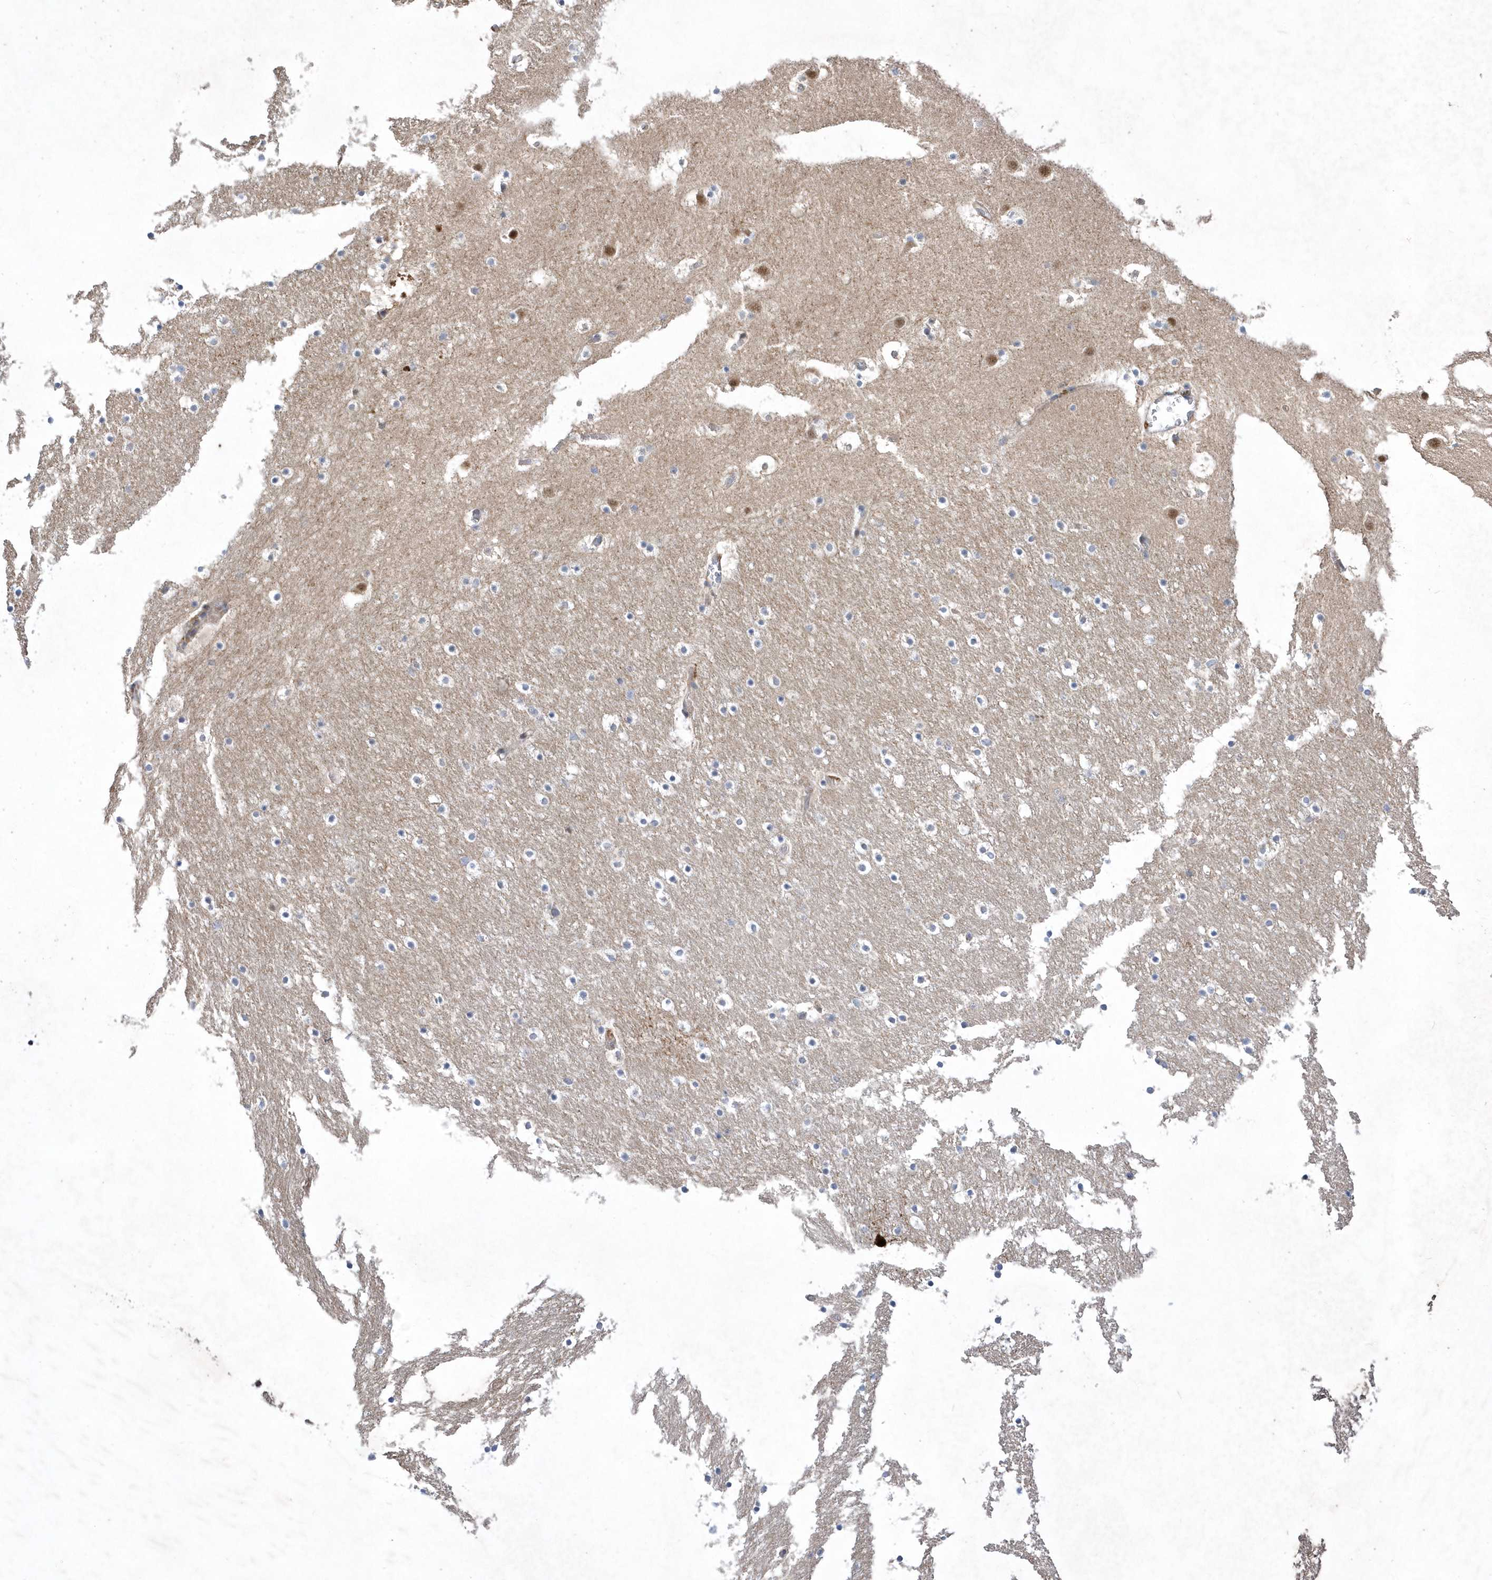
{"staining": {"intensity": "moderate", "quantity": "<25%", "location": "cytoplasmic/membranous"}, "tissue": "caudate", "cell_type": "Glial cells", "image_type": "normal", "snomed": [{"axis": "morphology", "description": "Normal tissue, NOS"}, {"axis": "topography", "description": "Lateral ventricle wall"}], "caption": "The histopathology image exhibits staining of benign caudate, revealing moderate cytoplasmic/membranous protein expression (brown color) within glial cells.", "gene": "LONRF2", "patient": {"sex": "male", "age": 45}}